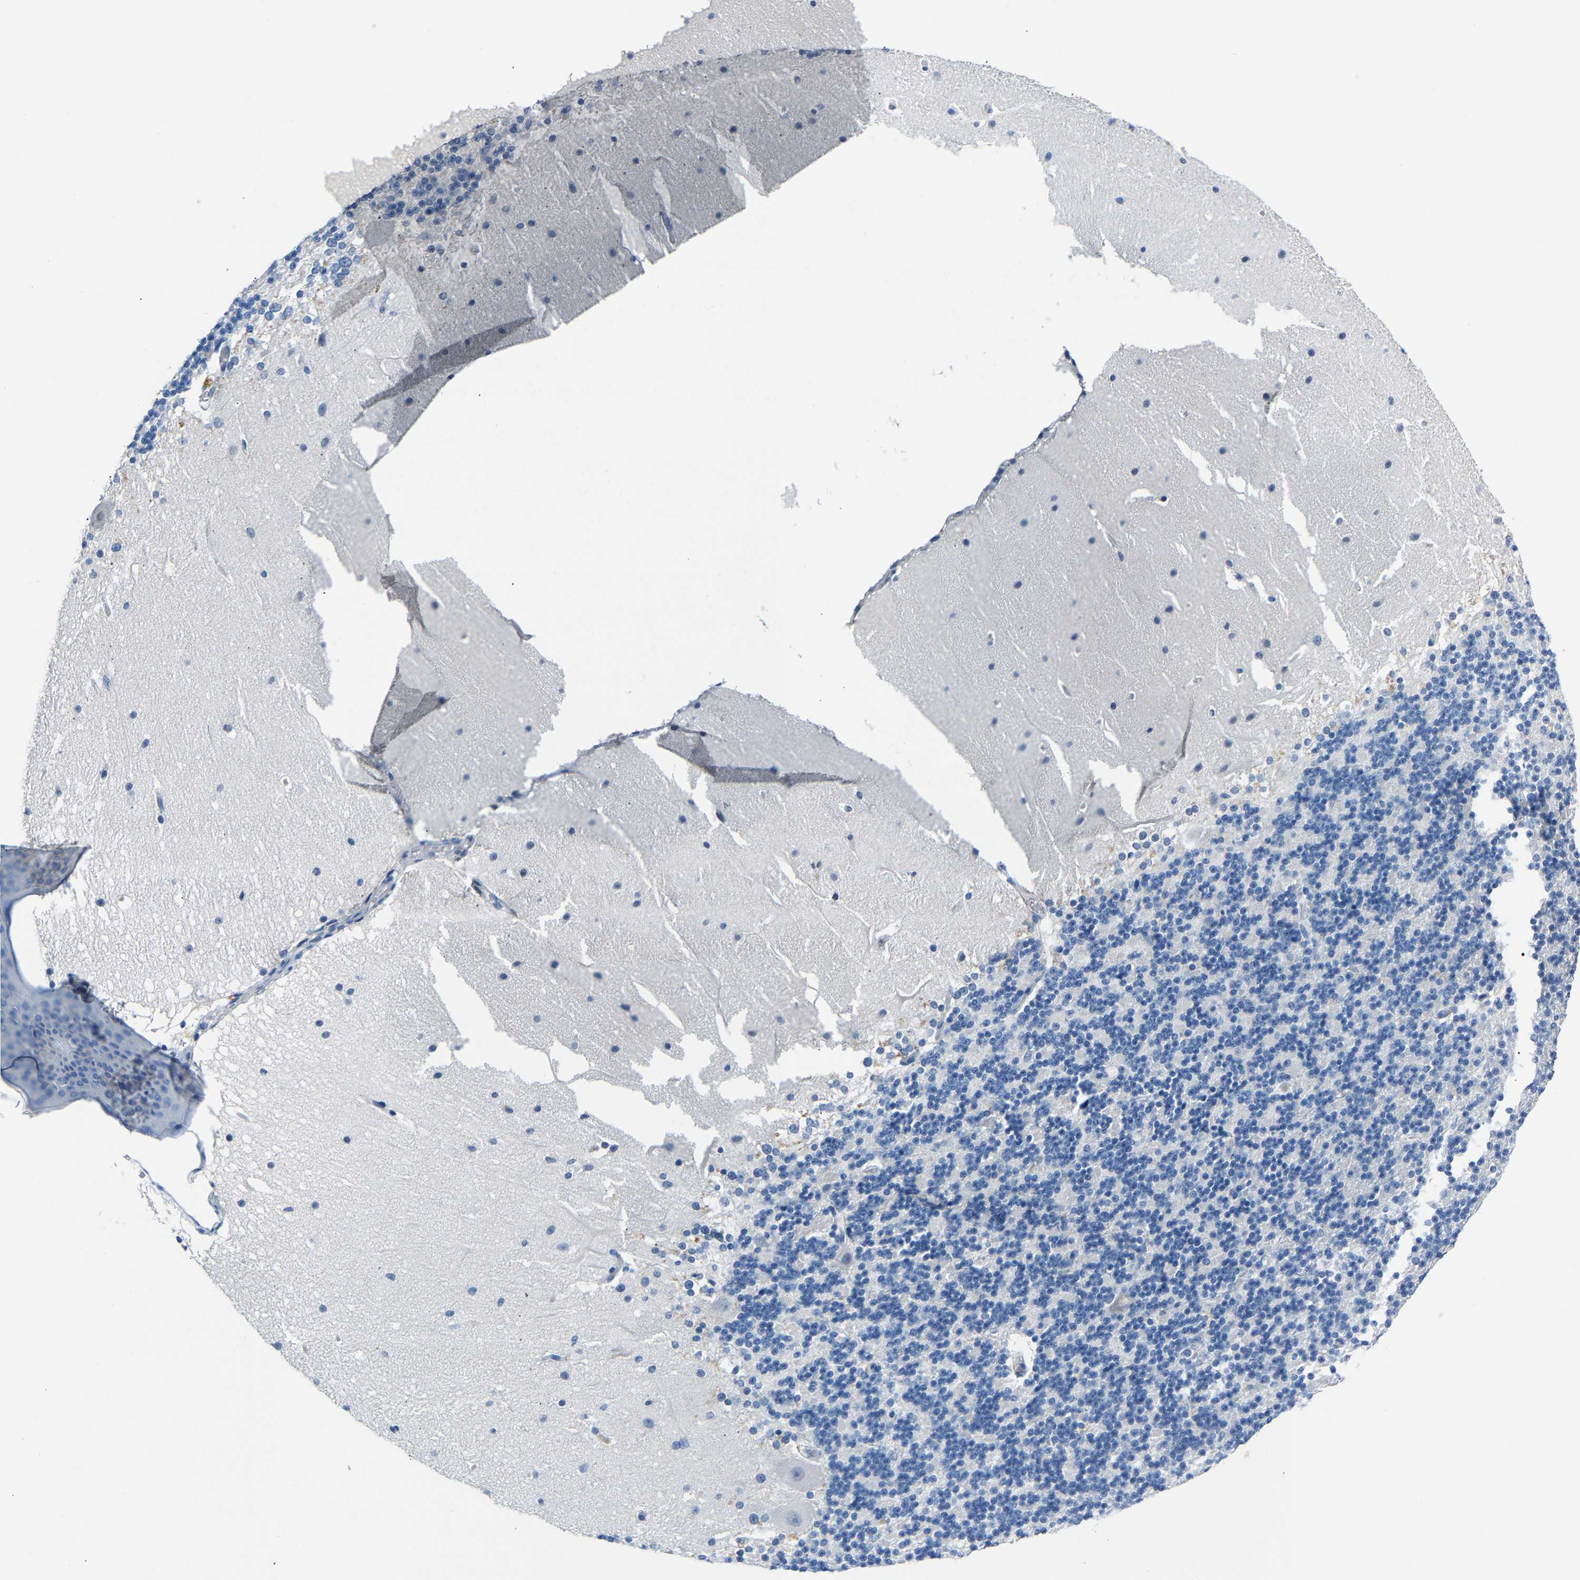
{"staining": {"intensity": "negative", "quantity": "none", "location": "none"}, "tissue": "cerebellum", "cell_type": "Cells in granular layer", "image_type": "normal", "snomed": [{"axis": "morphology", "description": "Normal tissue, NOS"}, {"axis": "topography", "description": "Cerebellum"}], "caption": "This is an immunohistochemistry photomicrograph of benign human cerebellum. There is no positivity in cells in granular layer.", "gene": "DNAAF5", "patient": {"sex": "female", "age": 19}}